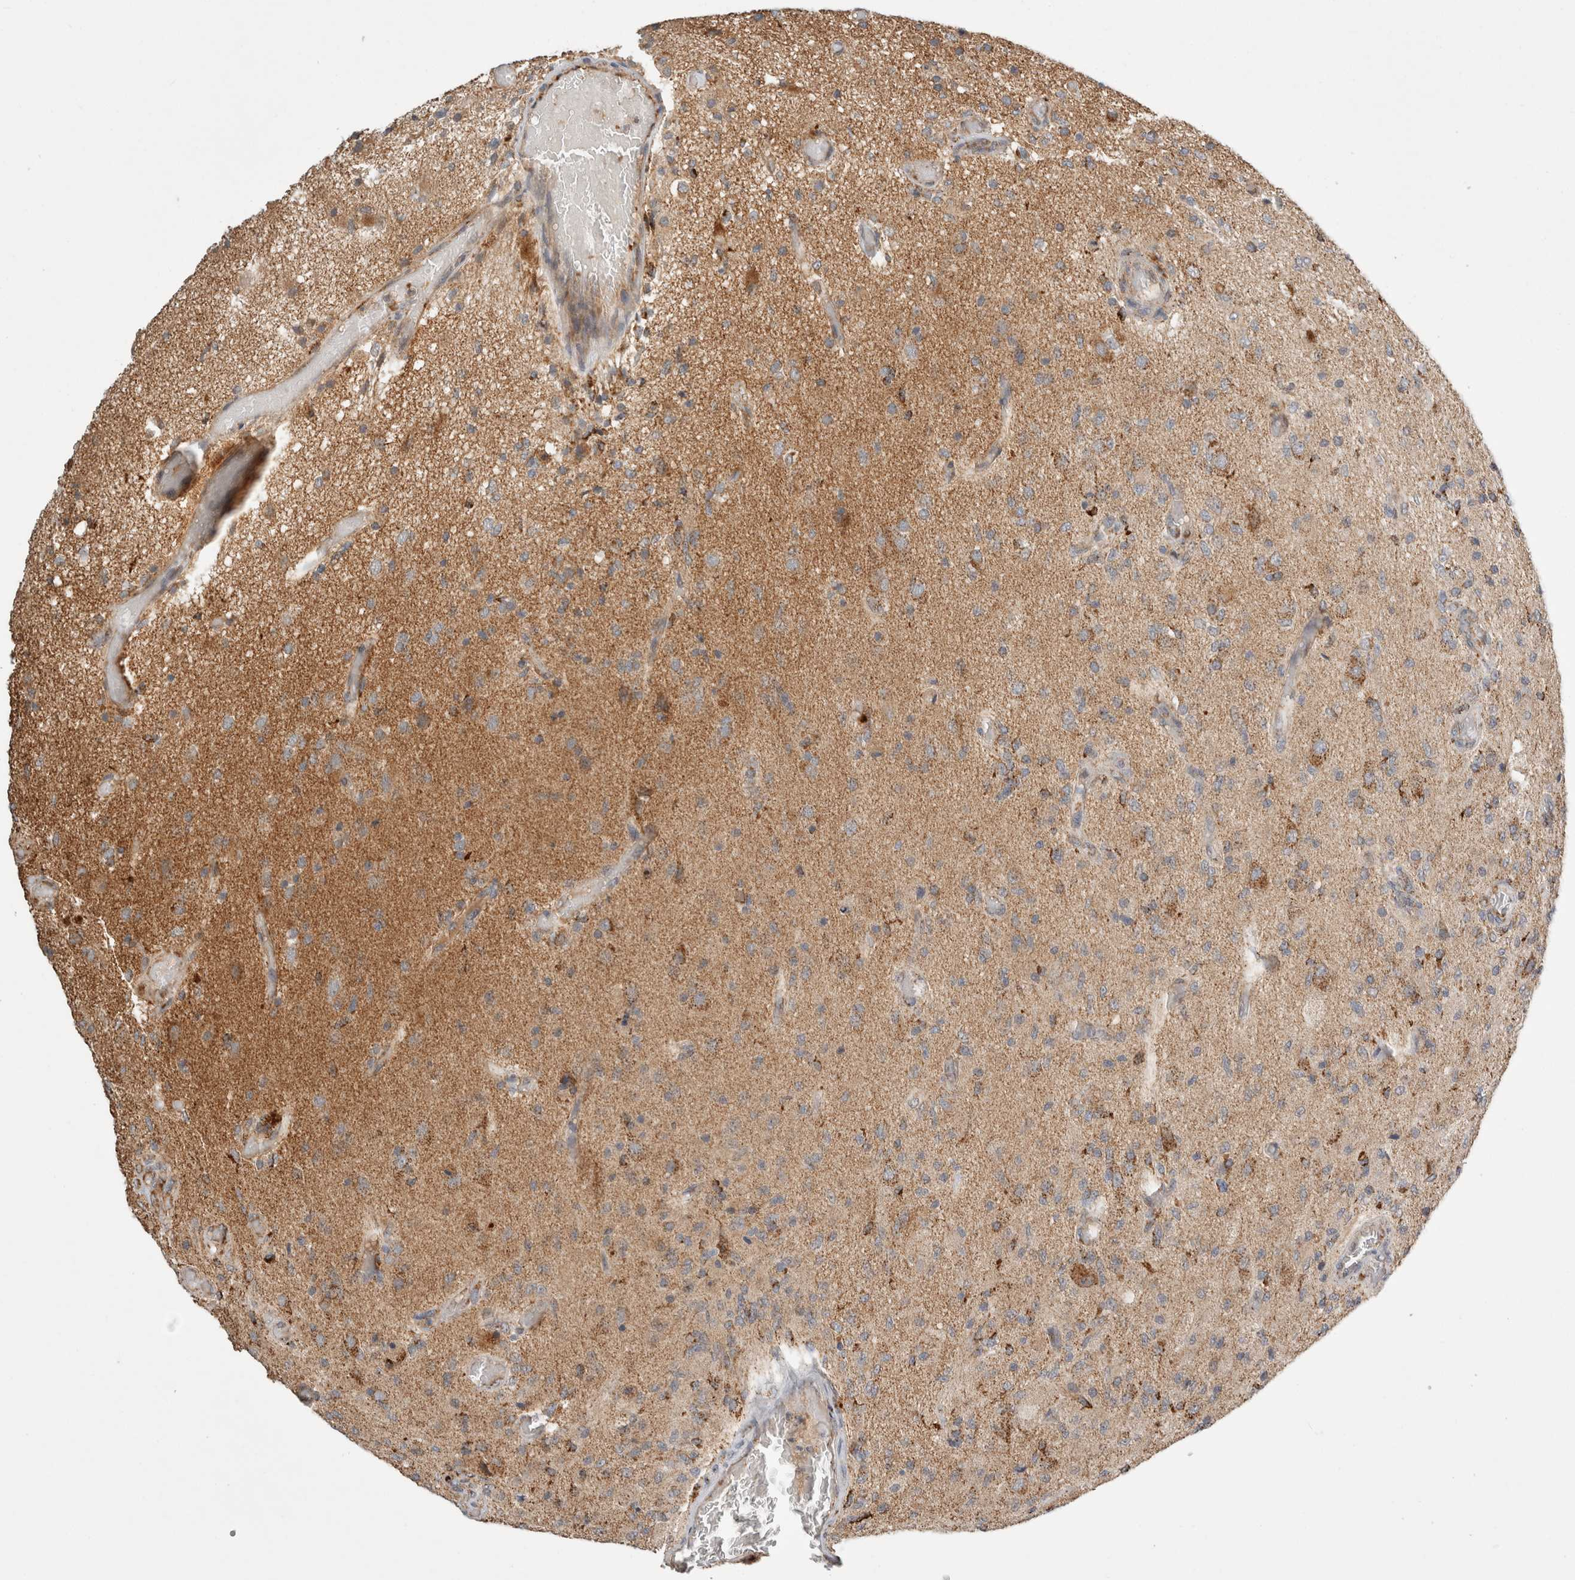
{"staining": {"intensity": "weak", "quantity": ">75%", "location": "cytoplasmic/membranous"}, "tissue": "glioma", "cell_type": "Tumor cells", "image_type": "cancer", "snomed": [{"axis": "morphology", "description": "Normal tissue, NOS"}, {"axis": "morphology", "description": "Glioma, malignant, High grade"}, {"axis": "topography", "description": "Cerebral cortex"}], "caption": "Glioma was stained to show a protein in brown. There is low levels of weak cytoplasmic/membranous positivity in about >75% of tumor cells.", "gene": "HROB", "patient": {"sex": "male", "age": 77}}